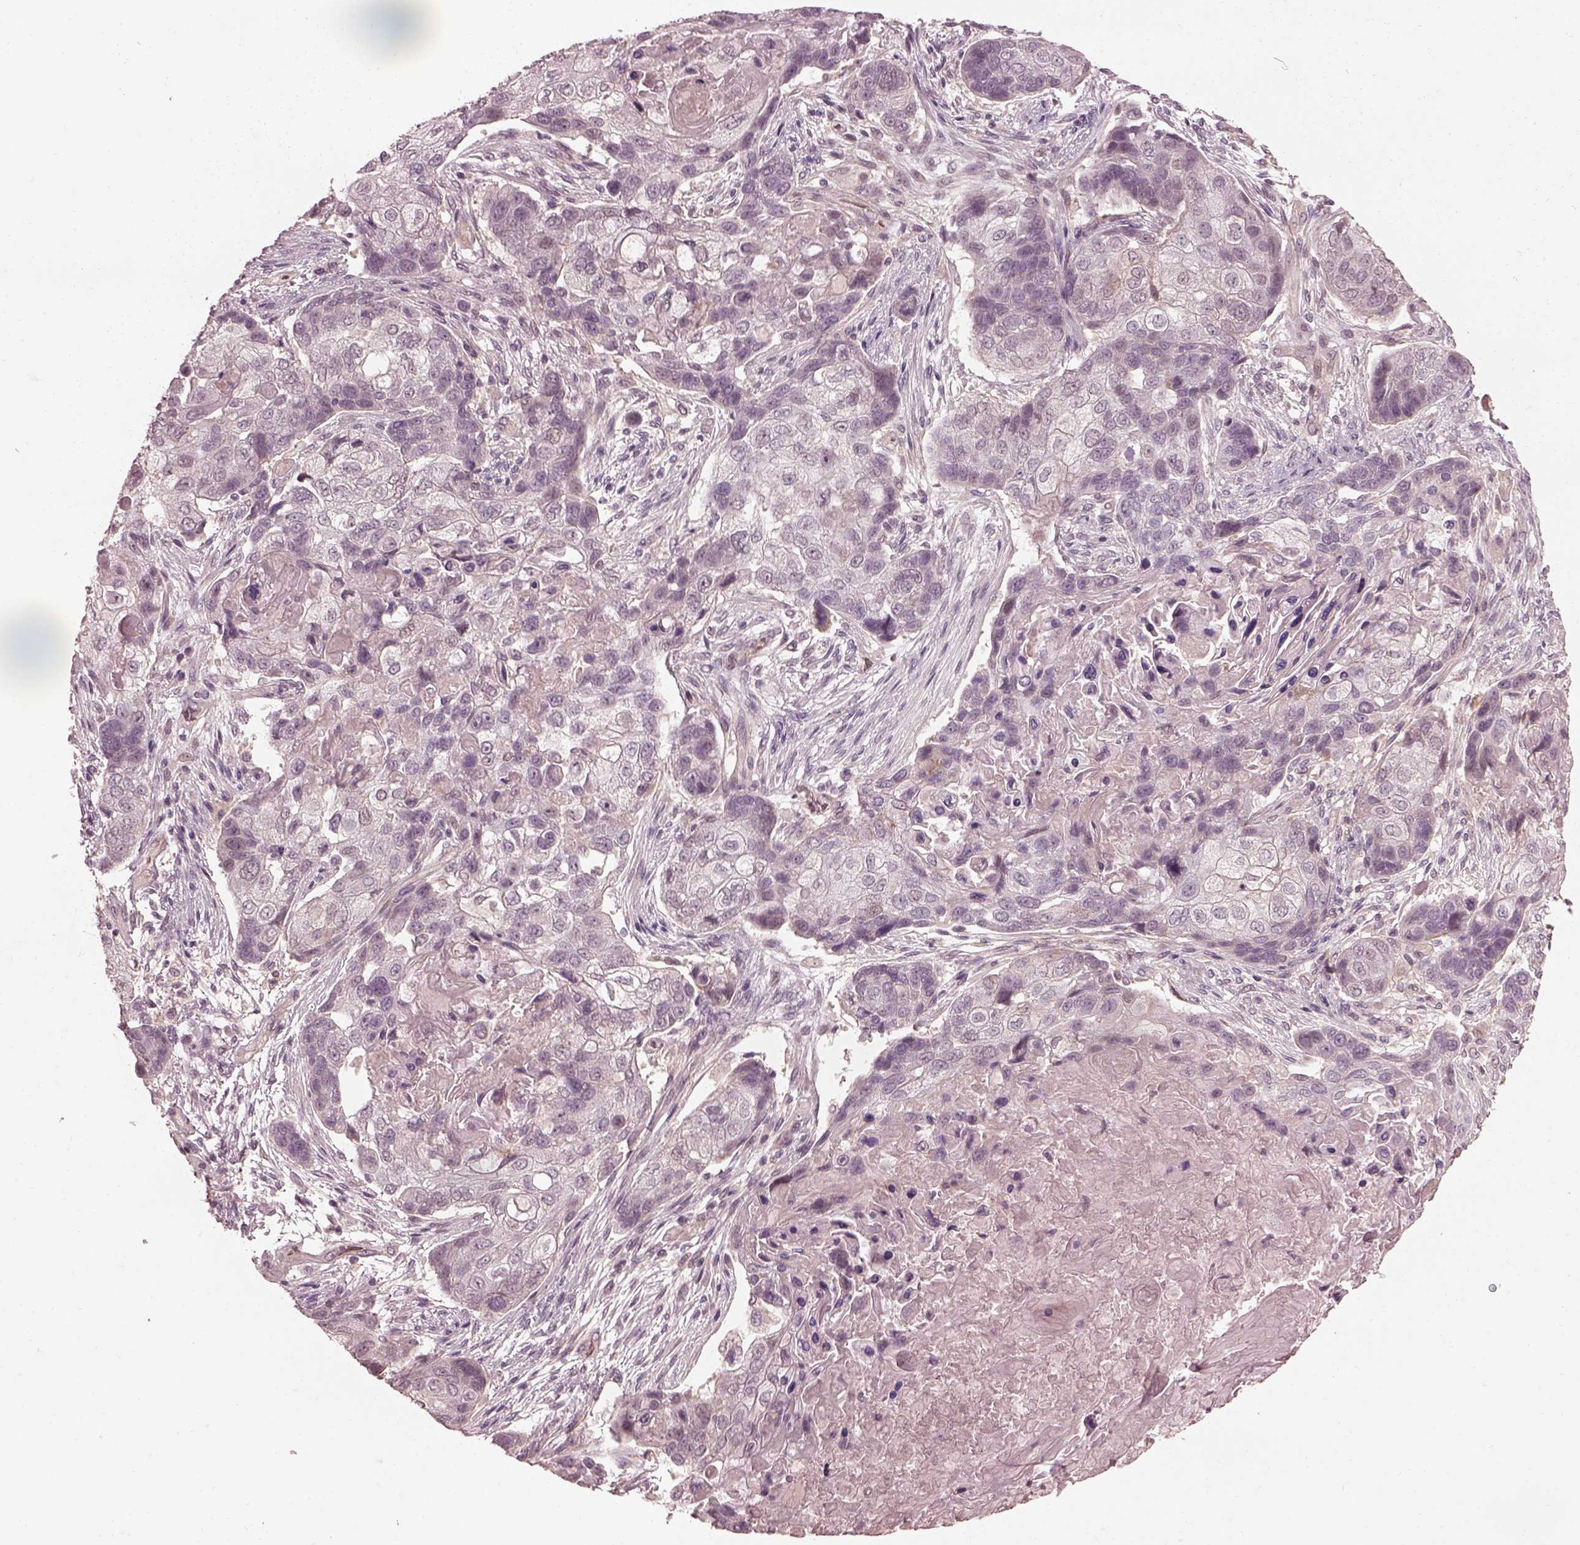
{"staining": {"intensity": "negative", "quantity": "none", "location": "none"}, "tissue": "lung cancer", "cell_type": "Tumor cells", "image_type": "cancer", "snomed": [{"axis": "morphology", "description": "Squamous cell carcinoma, NOS"}, {"axis": "topography", "description": "Lung"}], "caption": "Immunohistochemical staining of lung cancer (squamous cell carcinoma) reveals no significant positivity in tumor cells.", "gene": "EFEMP1", "patient": {"sex": "male", "age": 69}}